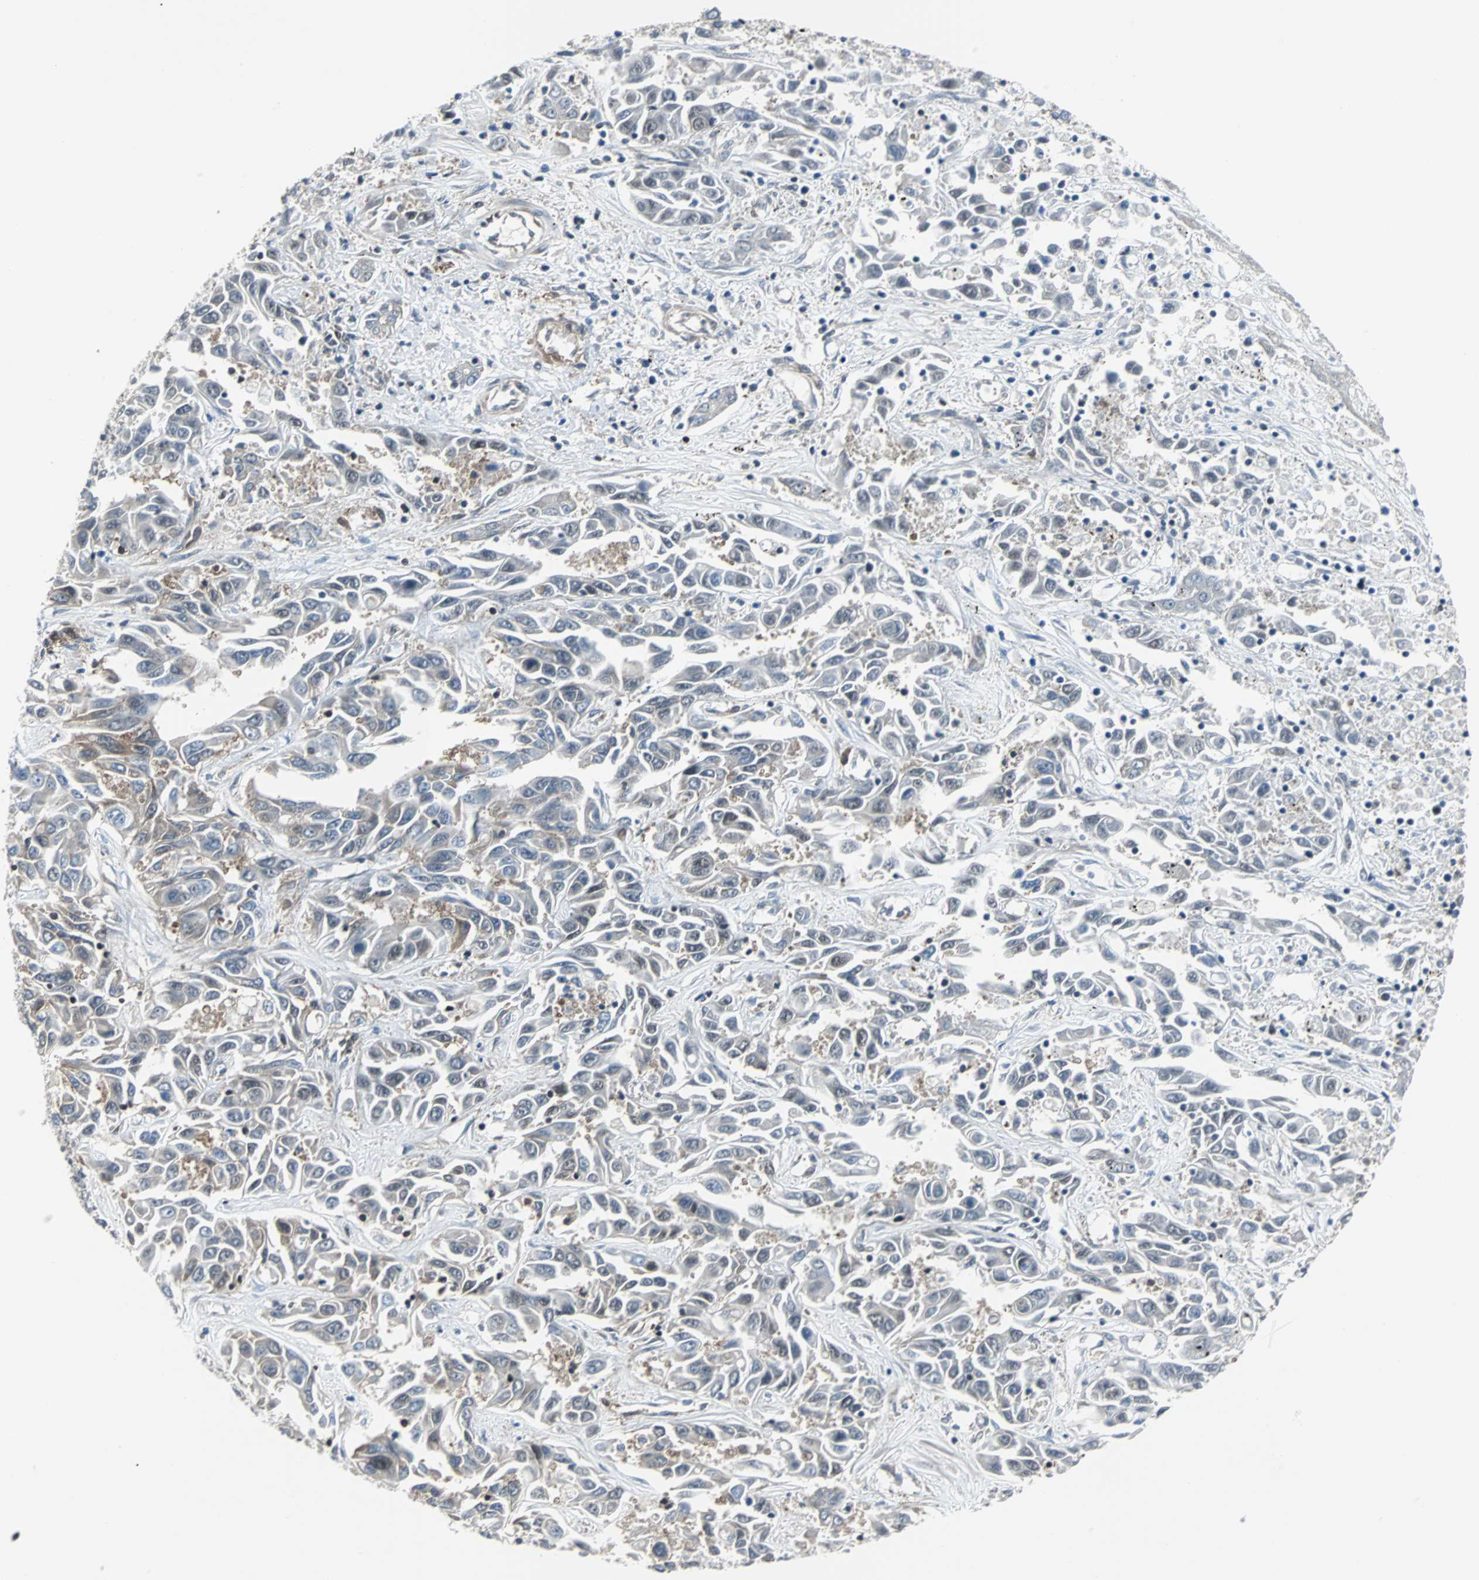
{"staining": {"intensity": "weak", "quantity": ">75%", "location": "cytoplasmic/membranous"}, "tissue": "liver cancer", "cell_type": "Tumor cells", "image_type": "cancer", "snomed": [{"axis": "morphology", "description": "Cholangiocarcinoma"}, {"axis": "topography", "description": "Liver"}], "caption": "An immunohistochemistry photomicrograph of neoplastic tissue is shown. Protein staining in brown highlights weak cytoplasmic/membranous positivity in liver cancer within tumor cells.", "gene": "RELA", "patient": {"sex": "female", "age": 52}}